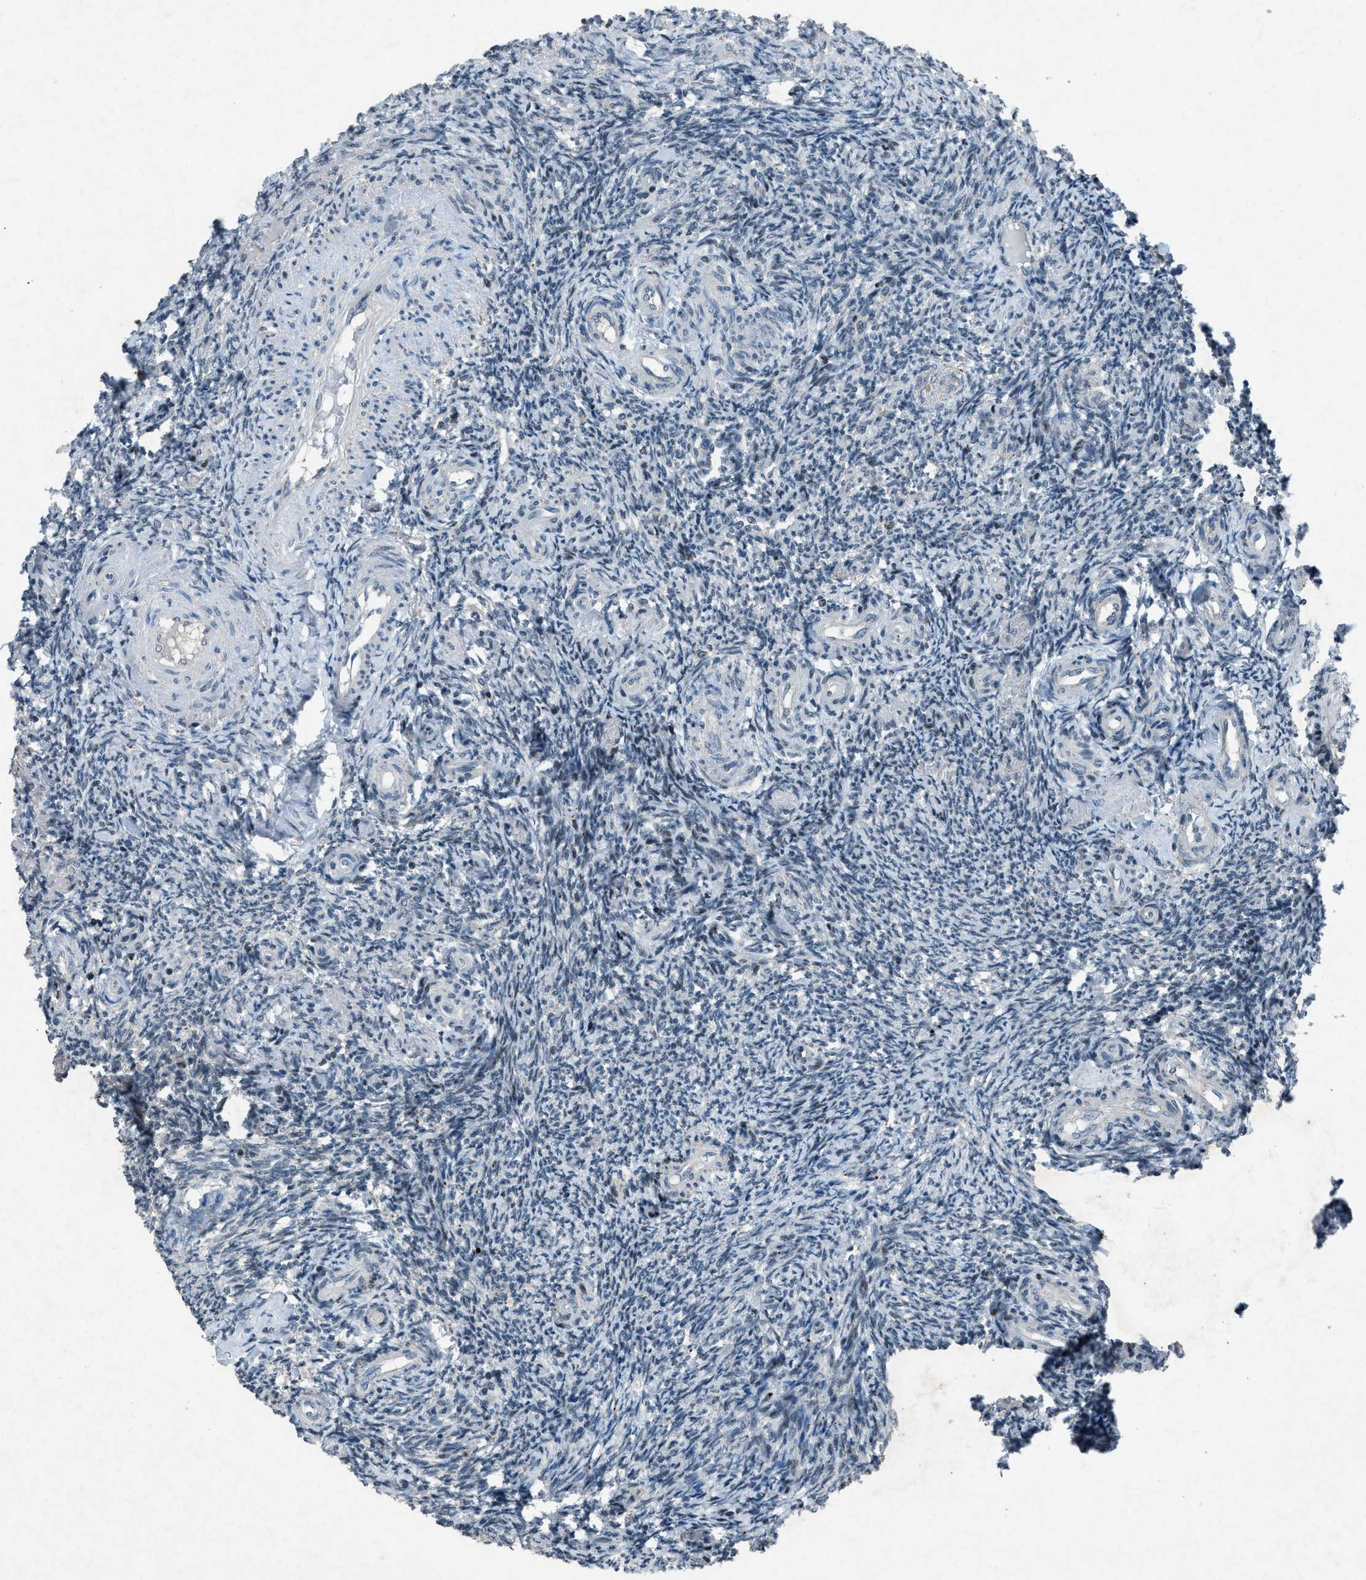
{"staining": {"intensity": "weak", "quantity": "<25%", "location": "nuclear"}, "tissue": "ovary", "cell_type": "Ovarian stroma cells", "image_type": "normal", "snomed": [{"axis": "morphology", "description": "Normal tissue, NOS"}, {"axis": "topography", "description": "Ovary"}], "caption": "Ovarian stroma cells show no significant positivity in unremarkable ovary.", "gene": "ADCY1", "patient": {"sex": "female", "age": 41}}